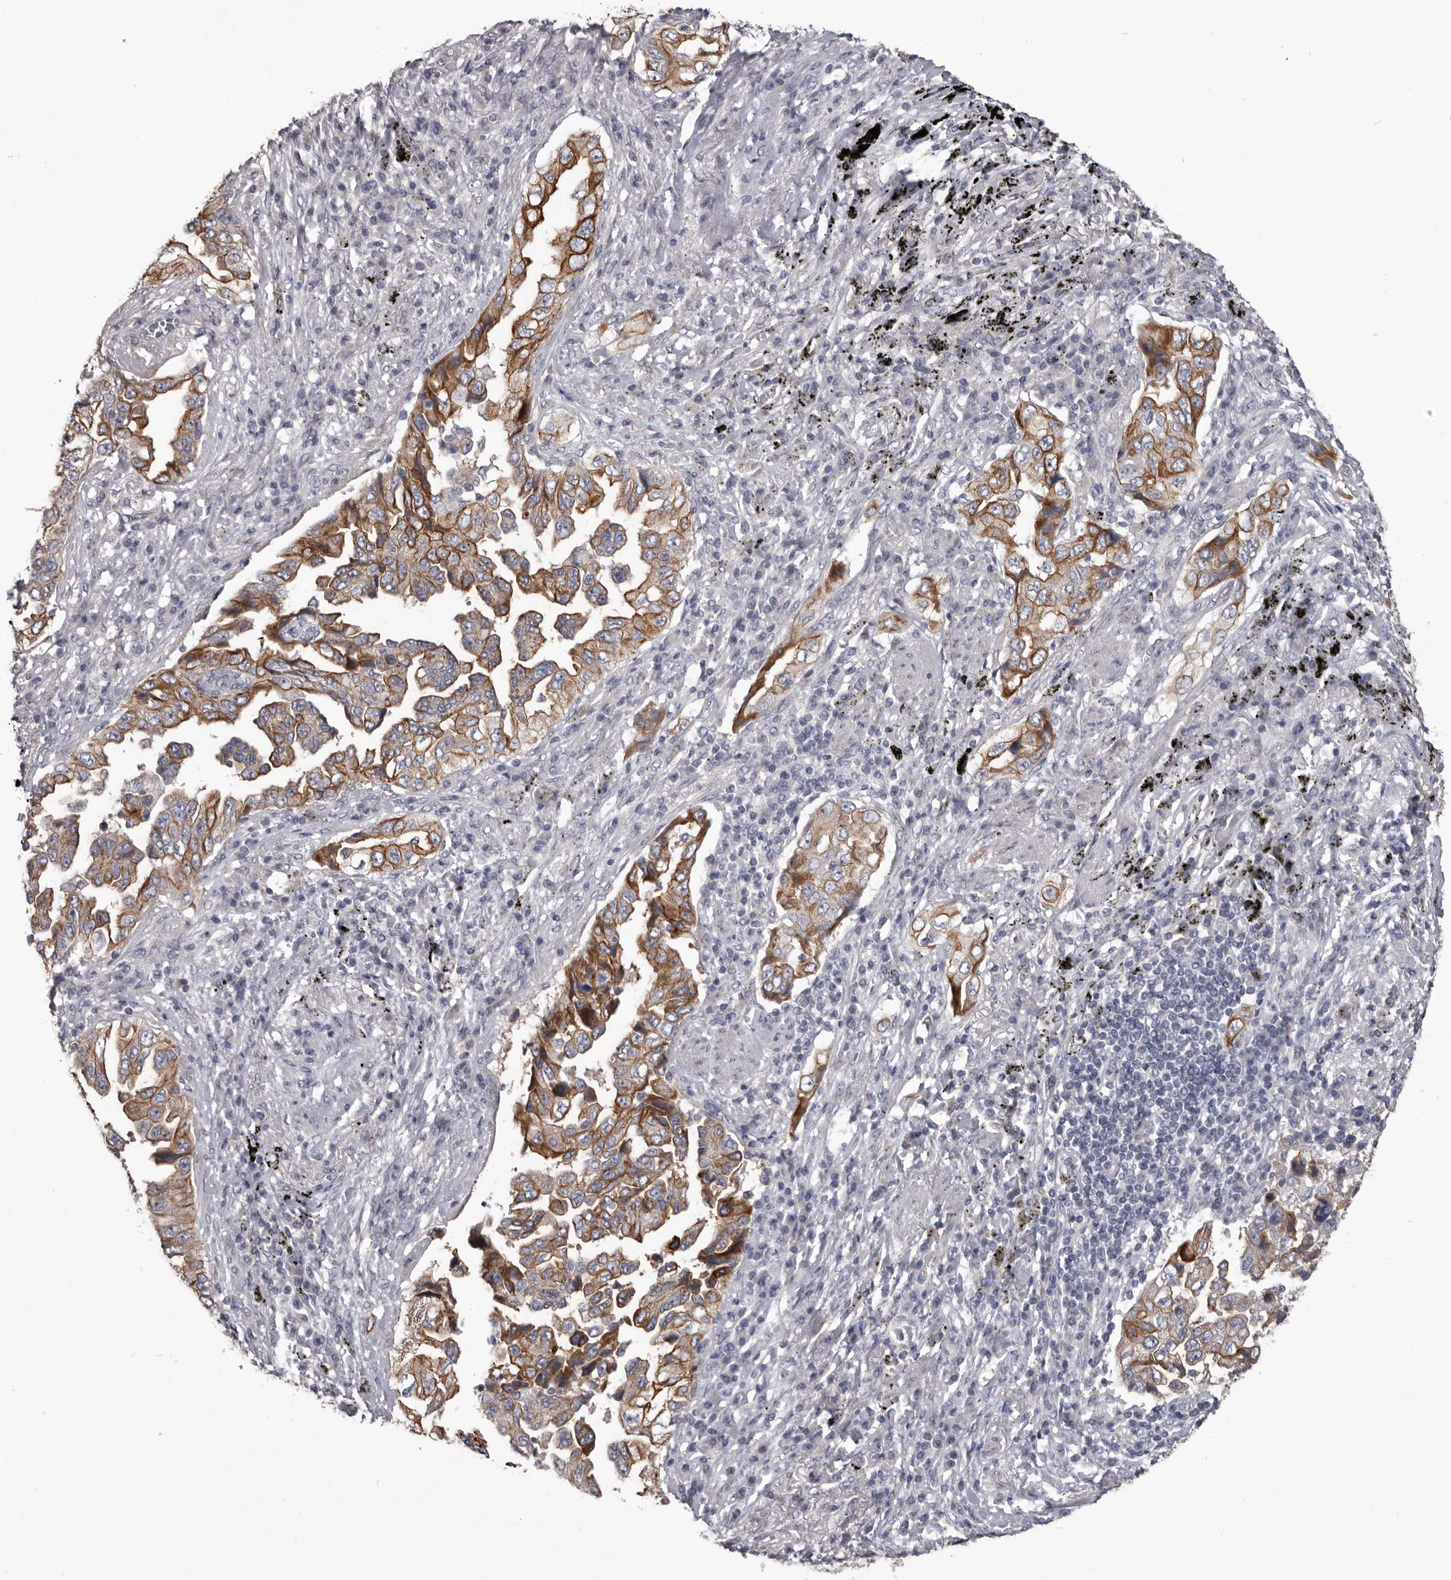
{"staining": {"intensity": "moderate", "quantity": ">75%", "location": "cytoplasmic/membranous"}, "tissue": "lung cancer", "cell_type": "Tumor cells", "image_type": "cancer", "snomed": [{"axis": "morphology", "description": "Adenocarcinoma, NOS"}, {"axis": "topography", "description": "Lung"}], "caption": "Immunohistochemical staining of lung adenocarcinoma exhibits medium levels of moderate cytoplasmic/membranous protein expression in approximately >75% of tumor cells.", "gene": "LPAR6", "patient": {"sex": "female", "age": 51}}